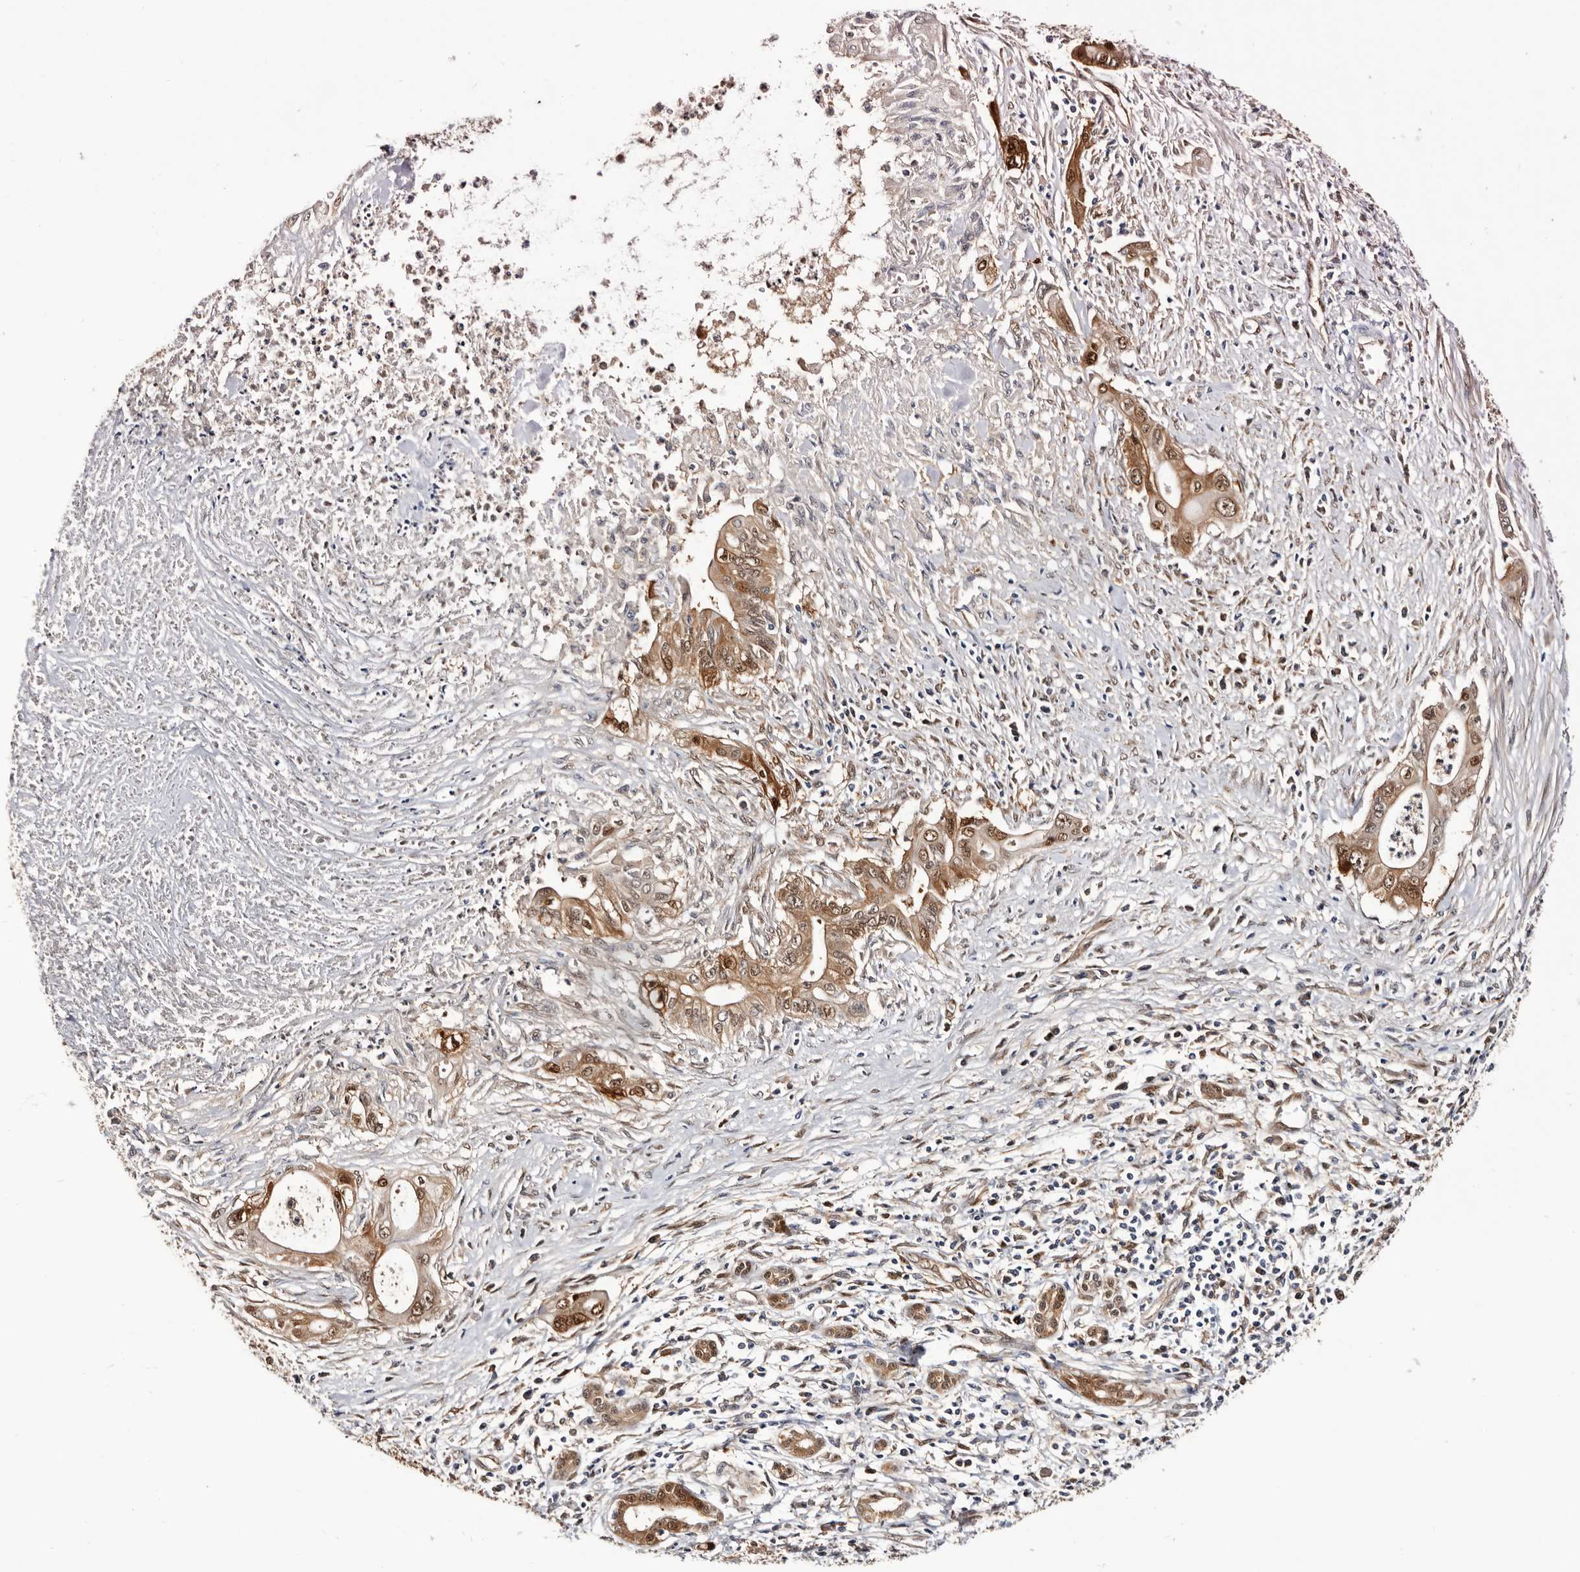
{"staining": {"intensity": "moderate", "quantity": ">75%", "location": "cytoplasmic/membranous,nuclear"}, "tissue": "pancreatic cancer", "cell_type": "Tumor cells", "image_type": "cancer", "snomed": [{"axis": "morphology", "description": "Adenocarcinoma, NOS"}, {"axis": "topography", "description": "Pancreas"}], "caption": "This image displays immunohistochemistry (IHC) staining of human pancreatic cancer (adenocarcinoma), with medium moderate cytoplasmic/membranous and nuclear positivity in about >75% of tumor cells.", "gene": "TP53I3", "patient": {"sex": "male", "age": 58}}